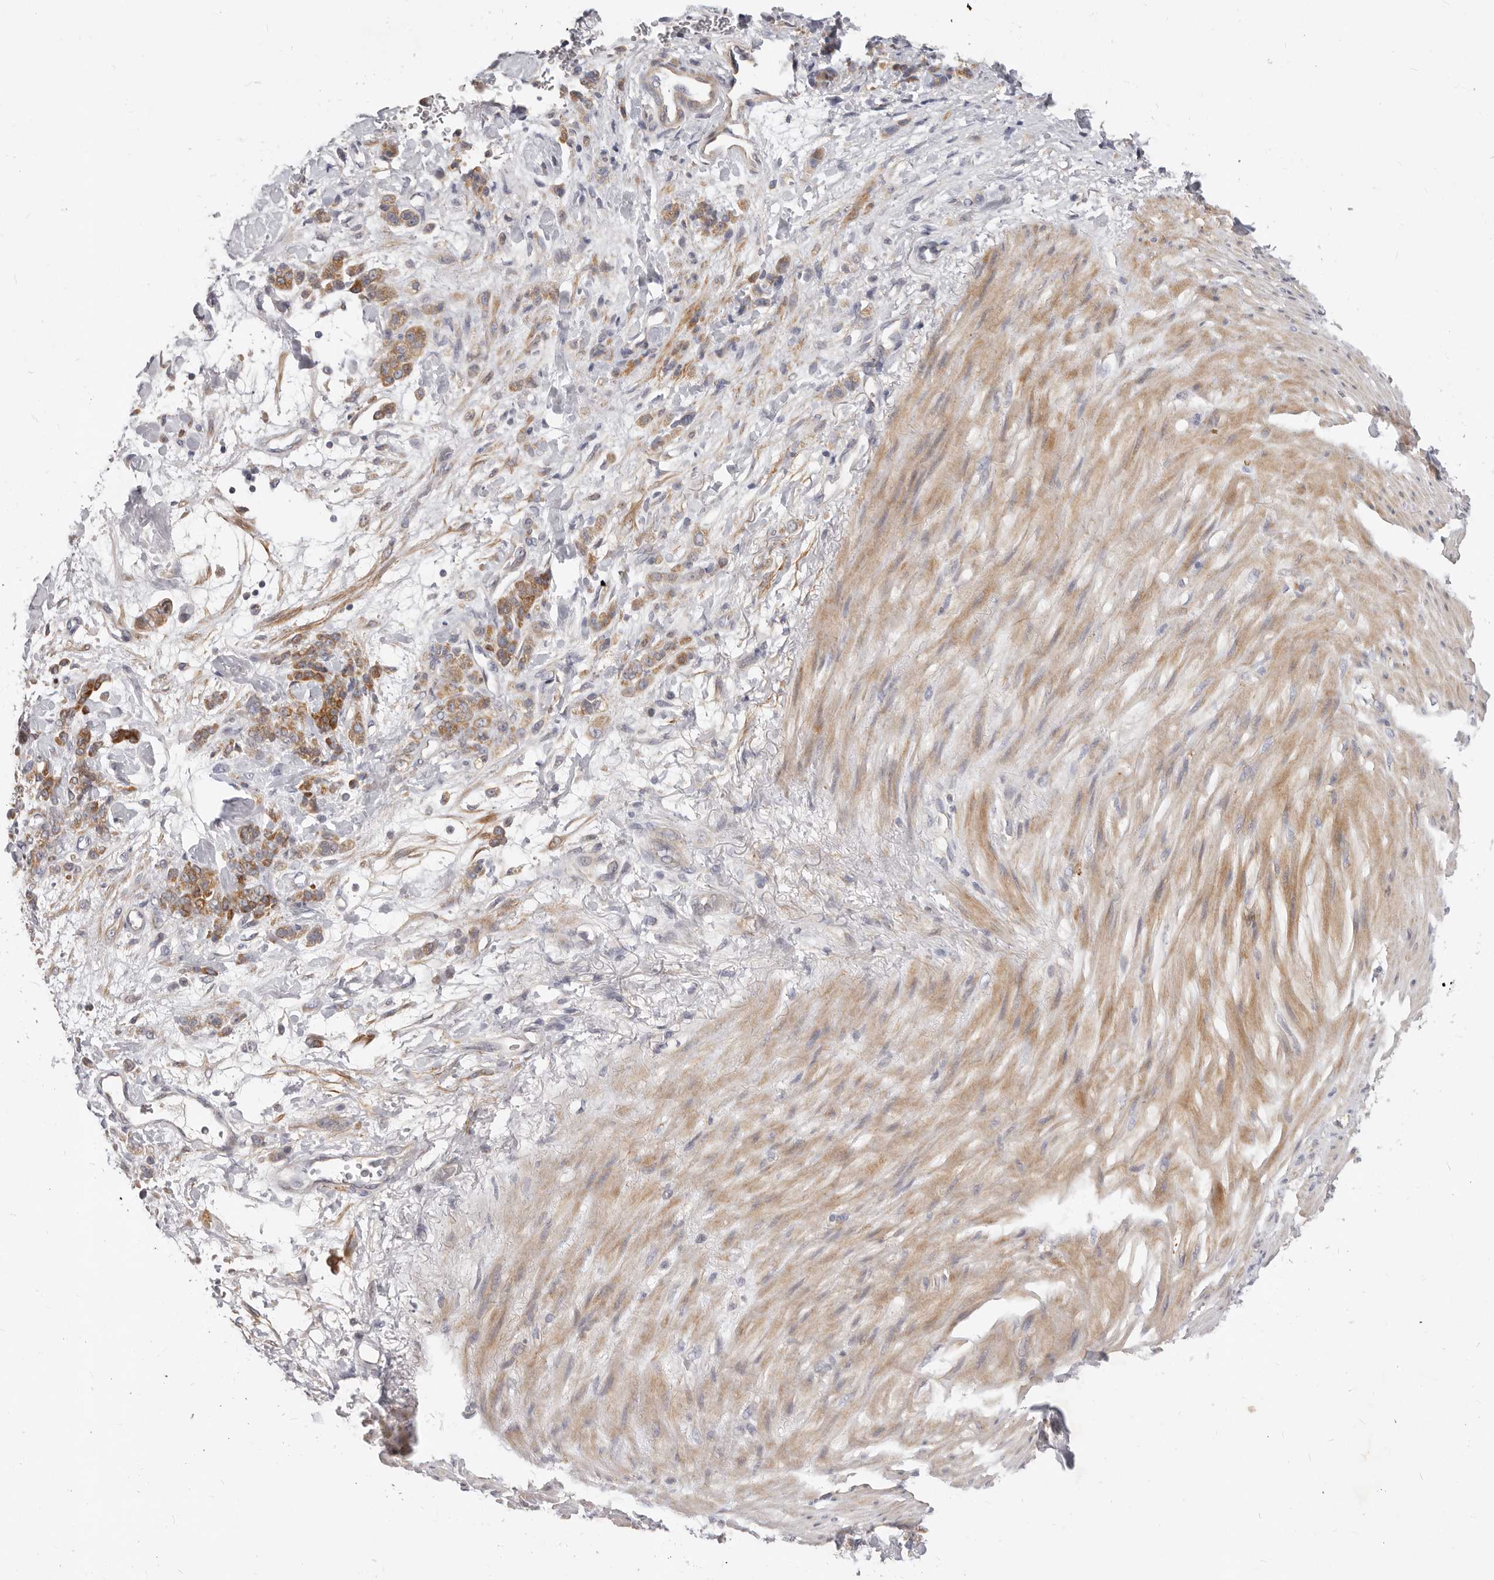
{"staining": {"intensity": "moderate", "quantity": ">75%", "location": "cytoplasmic/membranous"}, "tissue": "stomach cancer", "cell_type": "Tumor cells", "image_type": "cancer", "snomed": [{"axis": "morphology", "description": "Normal tissue, NOS"}, {"axis": "morphology", "description": "Adenocarcinoma, NOS"}, {"axis": "topography", "description": "Stomach"}], "caption": "DAB immunohistochemical staining of adenocarcinoma (stomach) demonstrates moderate cytoplasmic/membranous protein expression in about >75% of tumor cells.", "gene": "TFB2M", "patient": {"sex": "male", "age": 82}}